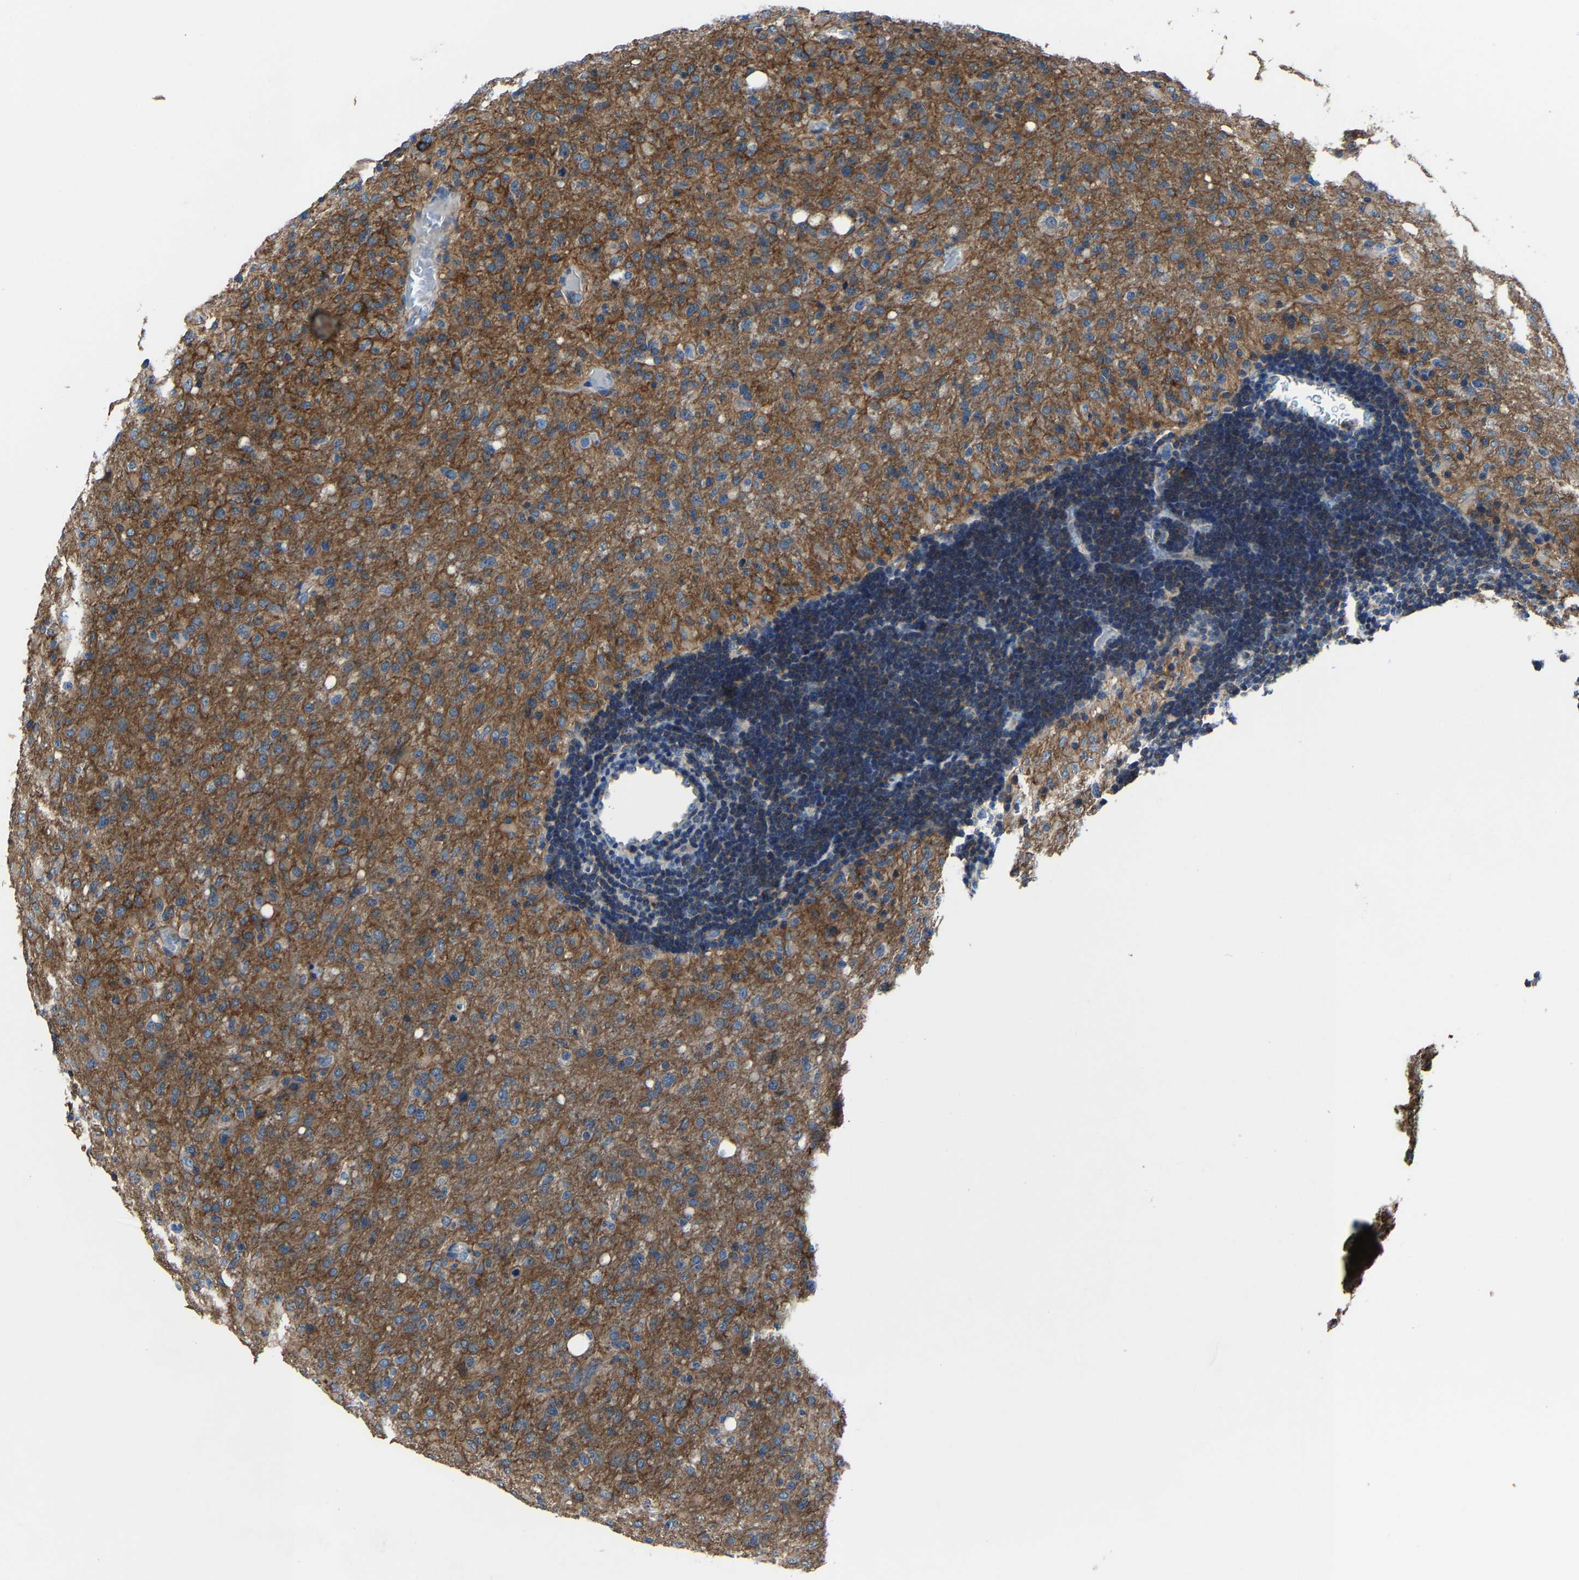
{"staining": {"intensity": "moderate", "quantity": ">75%", "location": "cytoplasmic/membranous"}, "tissue": "glioma", "cell_type": "Tumor cells", "image_type": "cancer", "snomed": [{"axis": "morphology", "description": "Glioma, malignant, High grade"}, {"axis": "topography", "description": "Brain"}], "caption": "Immunohistochemical staining of human glioma demonstrates medium levels of moderate cytoplasmic/membranous protein positivity in approximately >75% of tumor cells.", "gene": "KIAA1958", "patient": {"sex": "female", "age": 57}}